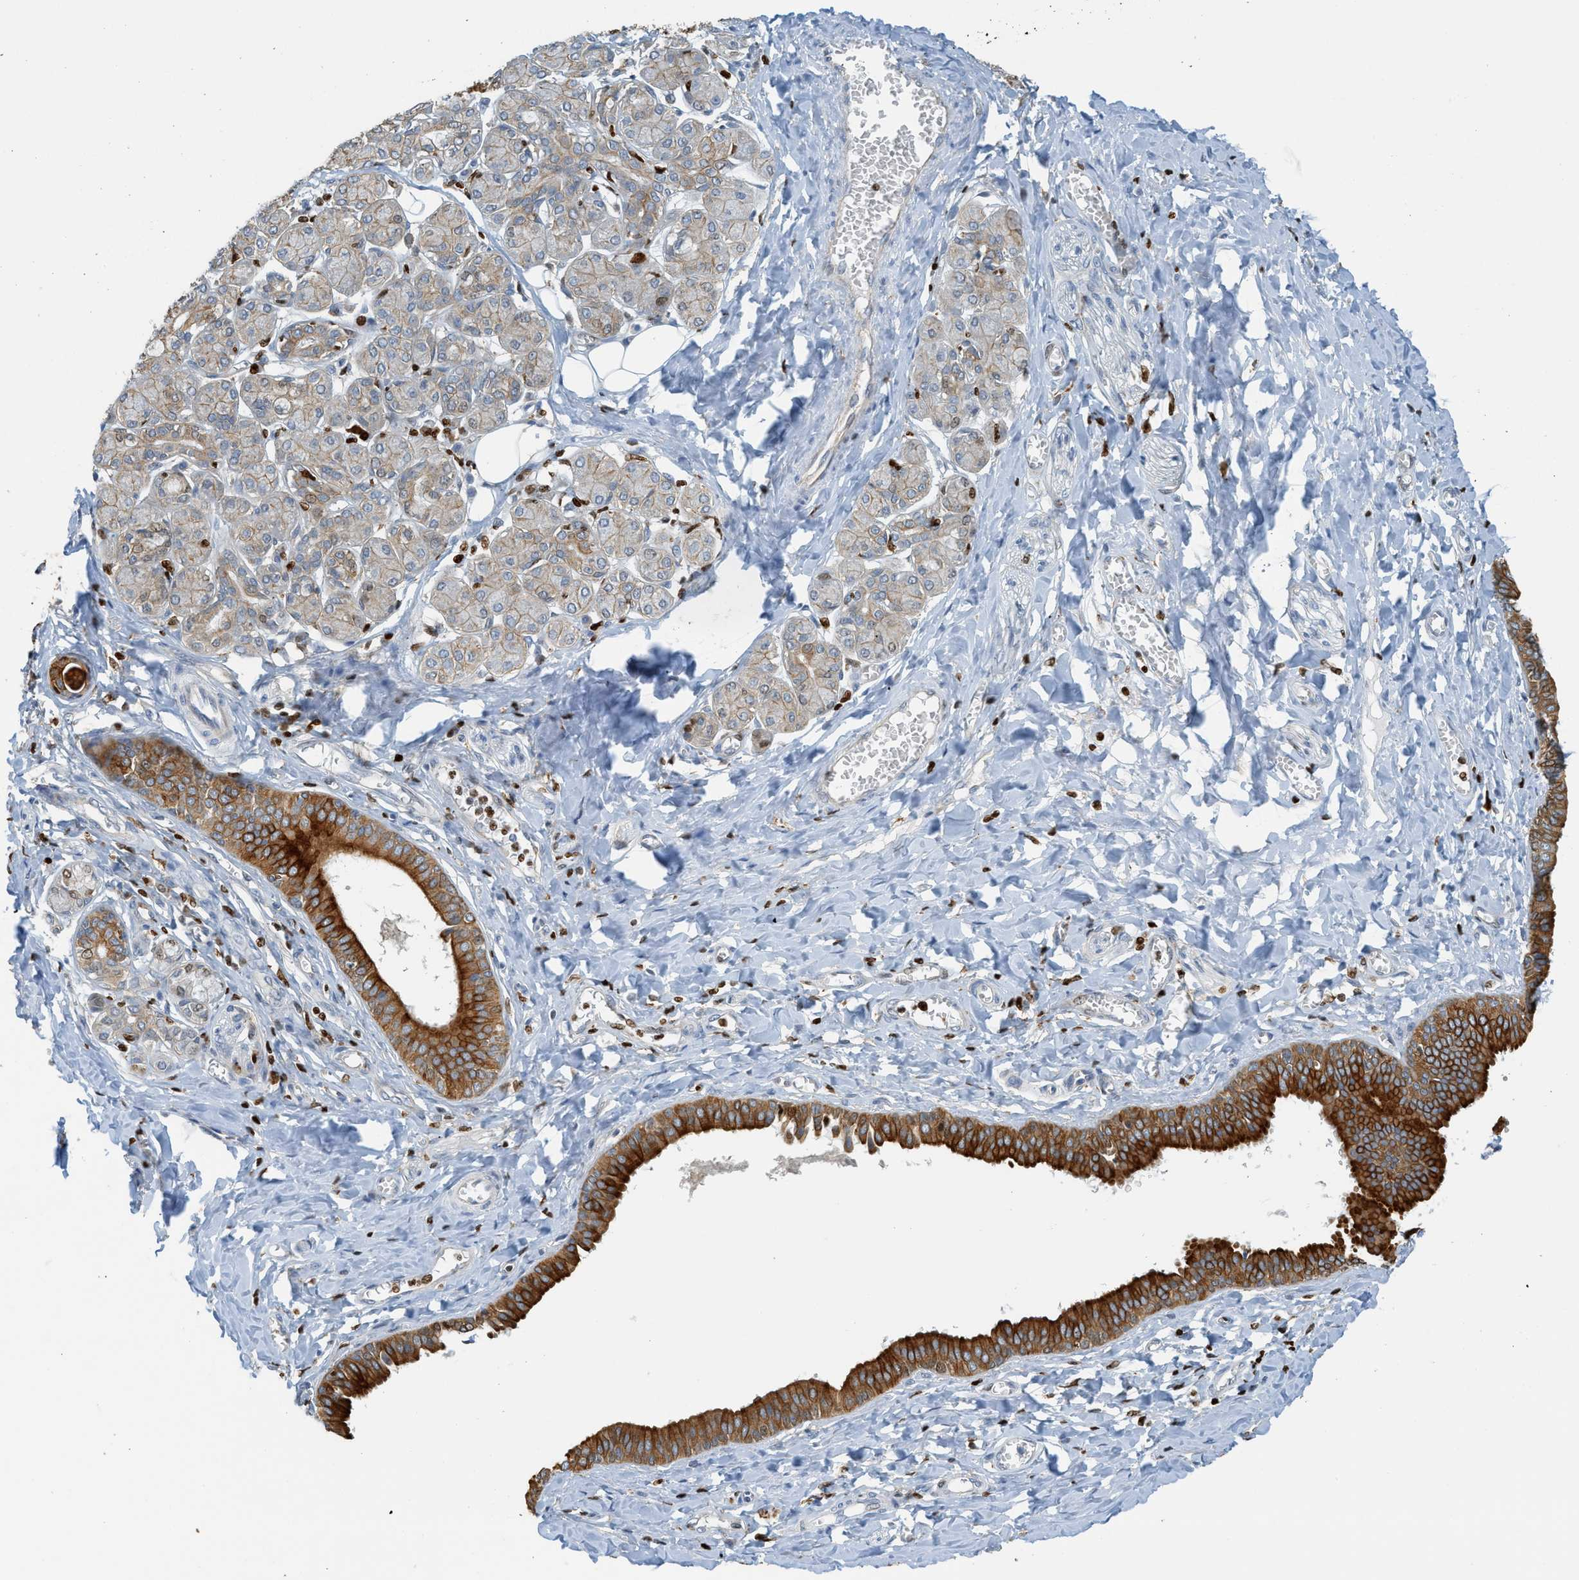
{"staining": {"intensity": "strong", "quantity": "25%-75%", "location": "cytoplasmic/membranous"}, "tissue": "salivary gland", "cell_type": "Glandular cells", "image_type": "normal", "snomed": [{"axis": "morphology", "description": "Normal tissue, NOS"}, {"axis": "morphology", "description": "Inflammation, NOS"}, {"axis": "topography", "description": "Lymph node"}, {"axis": "topography", "description": "Salivary gland"}], "caption": "Glandular cells exhibit high levels of strong cytoplasmic/membranous staining in about 25%-75% of cells in unremarkable salivary gland. The staining is performed using DAB (3,3'-diaminobenzidine) brown chromogen to label protein expression. The nuclei are counter-stained blue using hematoxylin.", "gene": "SH3D19", "patient": {"sex": "male", "age": 3}}